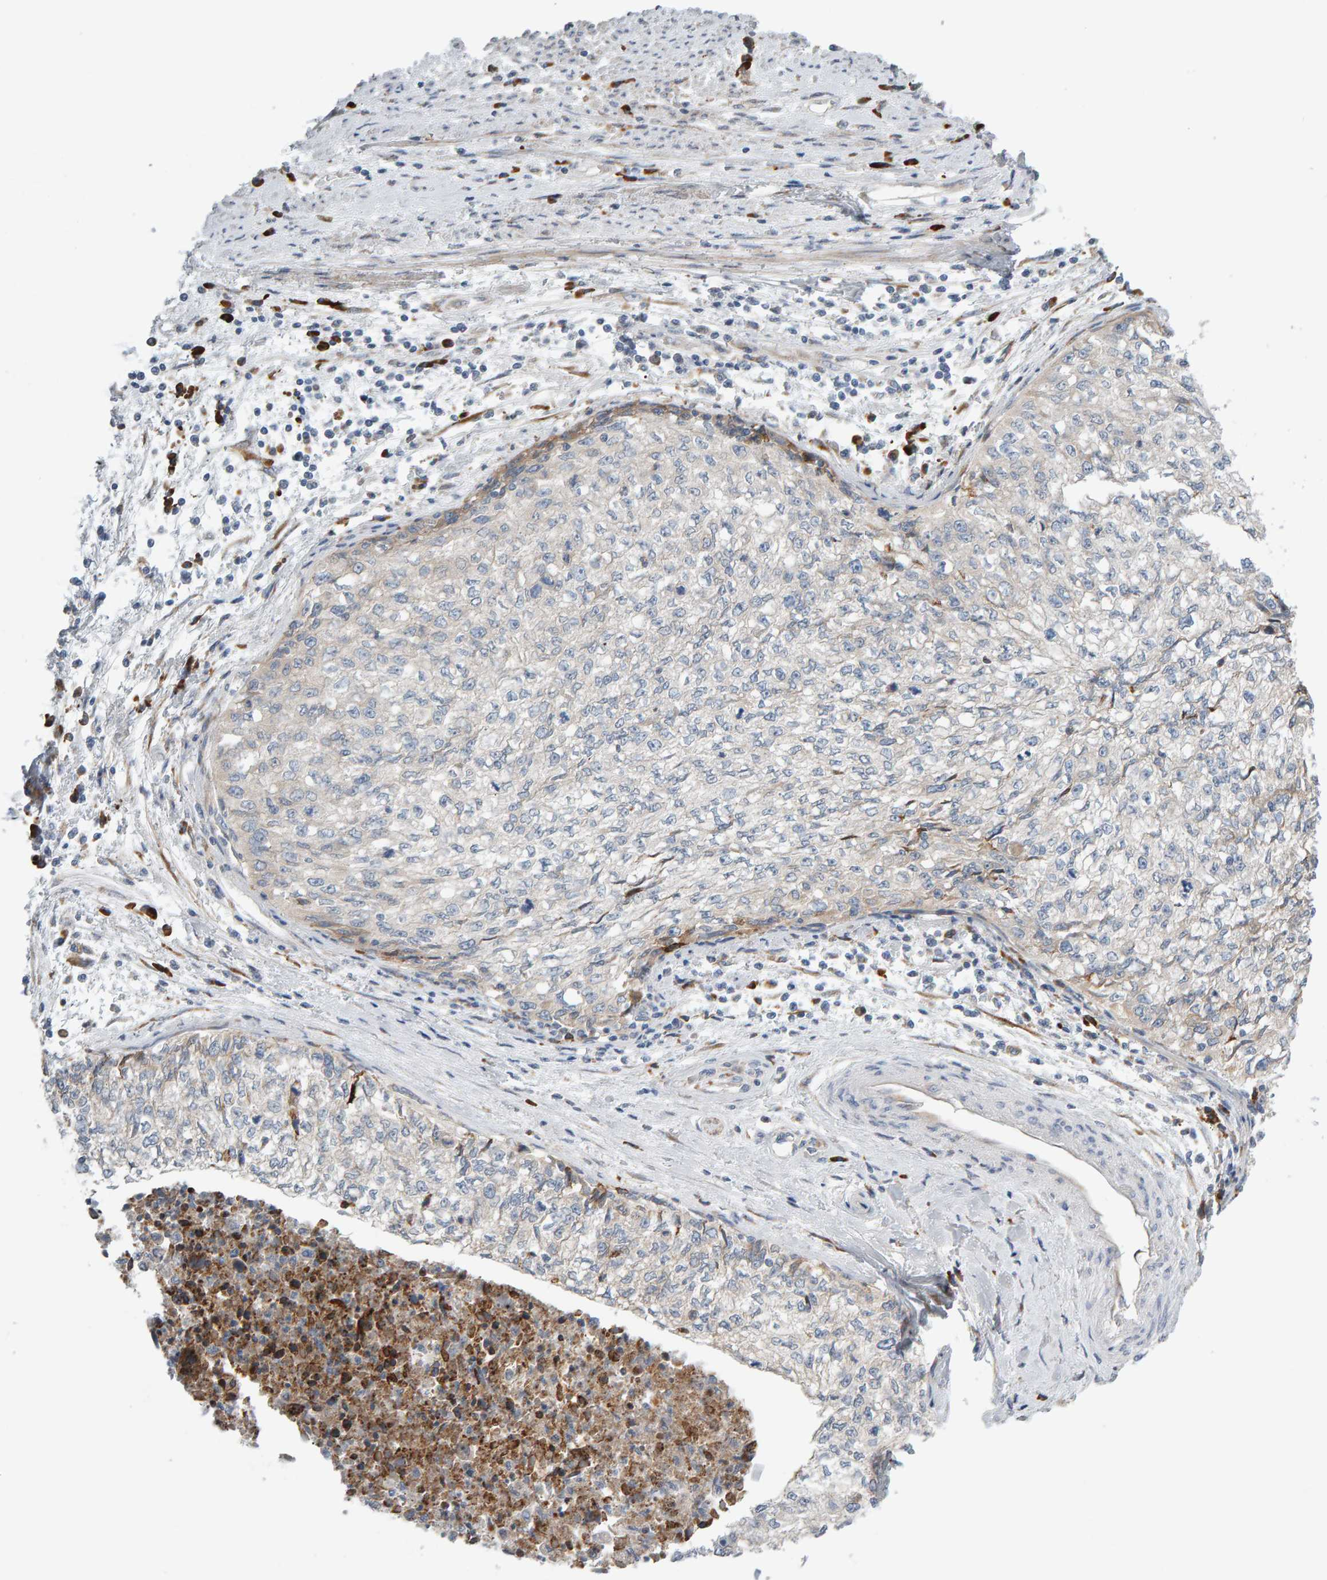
{"staining": {"intensity": "moderate", "quantity": "<25%", "location": "cytoplasmic/membranous"}, "tissue": "cervical cancer", "cell_type": "Tumor cells", "image_type": "cancer", "snomed": [{"axis": "morphology", "description": "Squamous cell carcinoma, NOS"}, {"axis": "topography", "description": "Cervix"}], "caption": "Tumor cells demonstrate low levels of moderate cytoplasmic/membranous expression in about <25% of cells in cervical squamous cell carcinoma.", "gene": "ENGASE", "patient": {"sex": "female", "age": 57}}